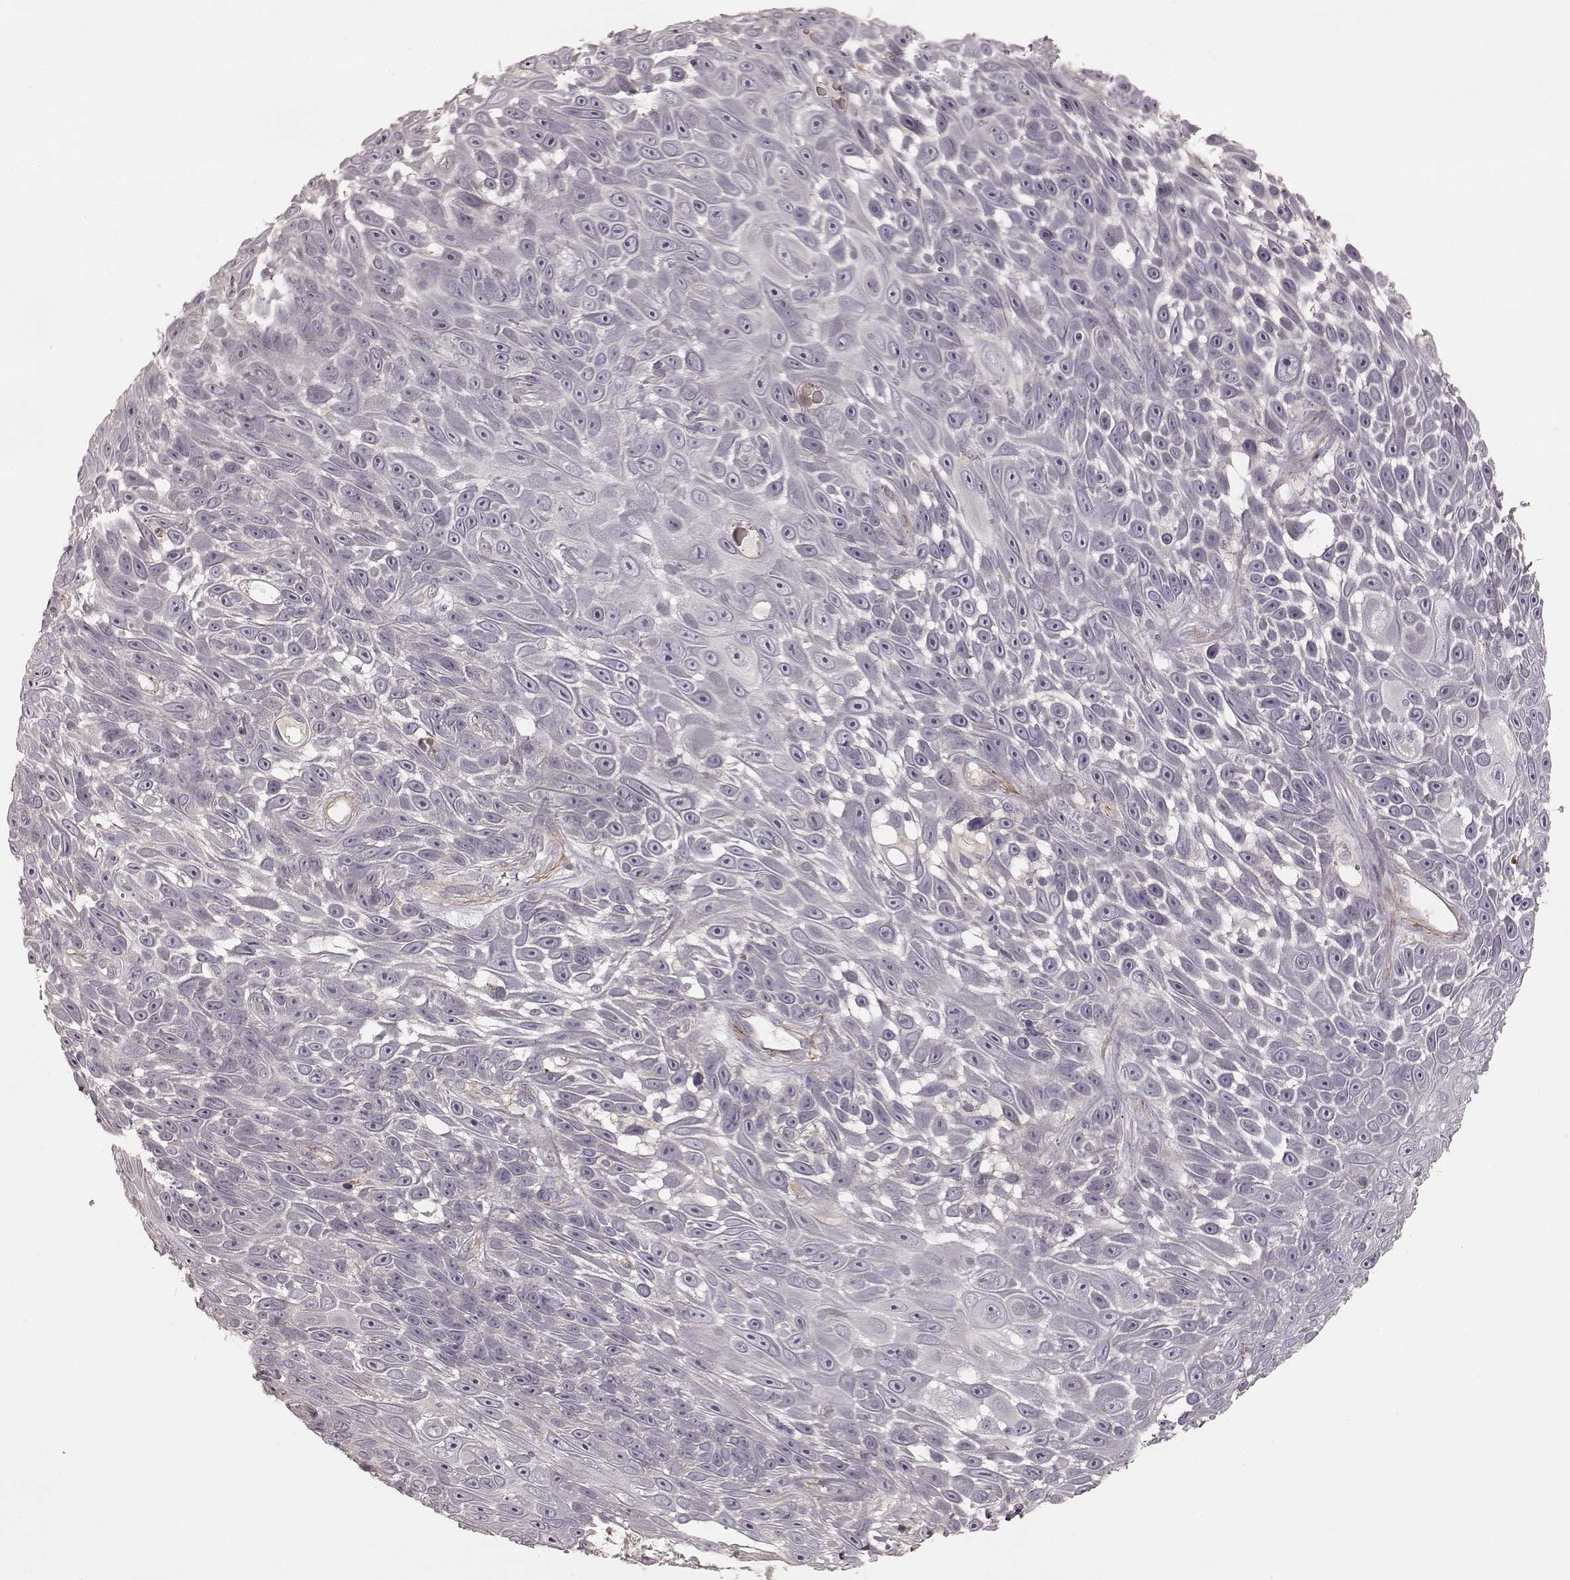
{"staining": {"intensity": "negative", "quantity": "none", "location": "none"}, "tissue": "skin cancer", "cell_type": "Tumor cells", "image_type": "cancer", "snomed": [{"axis": "morphology", "description": "Squamous cell carcinoma, NOS"}, {"axis": "topography", "description": "Skin"}], "caption": "Photomicrograph shows no protein expression in tumor cells of skin cancer tissue. (Stains: DAB immunohistochemistry (IHC) with hematoxylin counter stain, Microscopy: brightfield microscopy at high magnification).", "gene": "KCNJ9", "patient": {"sex": "male", "age": 82}}